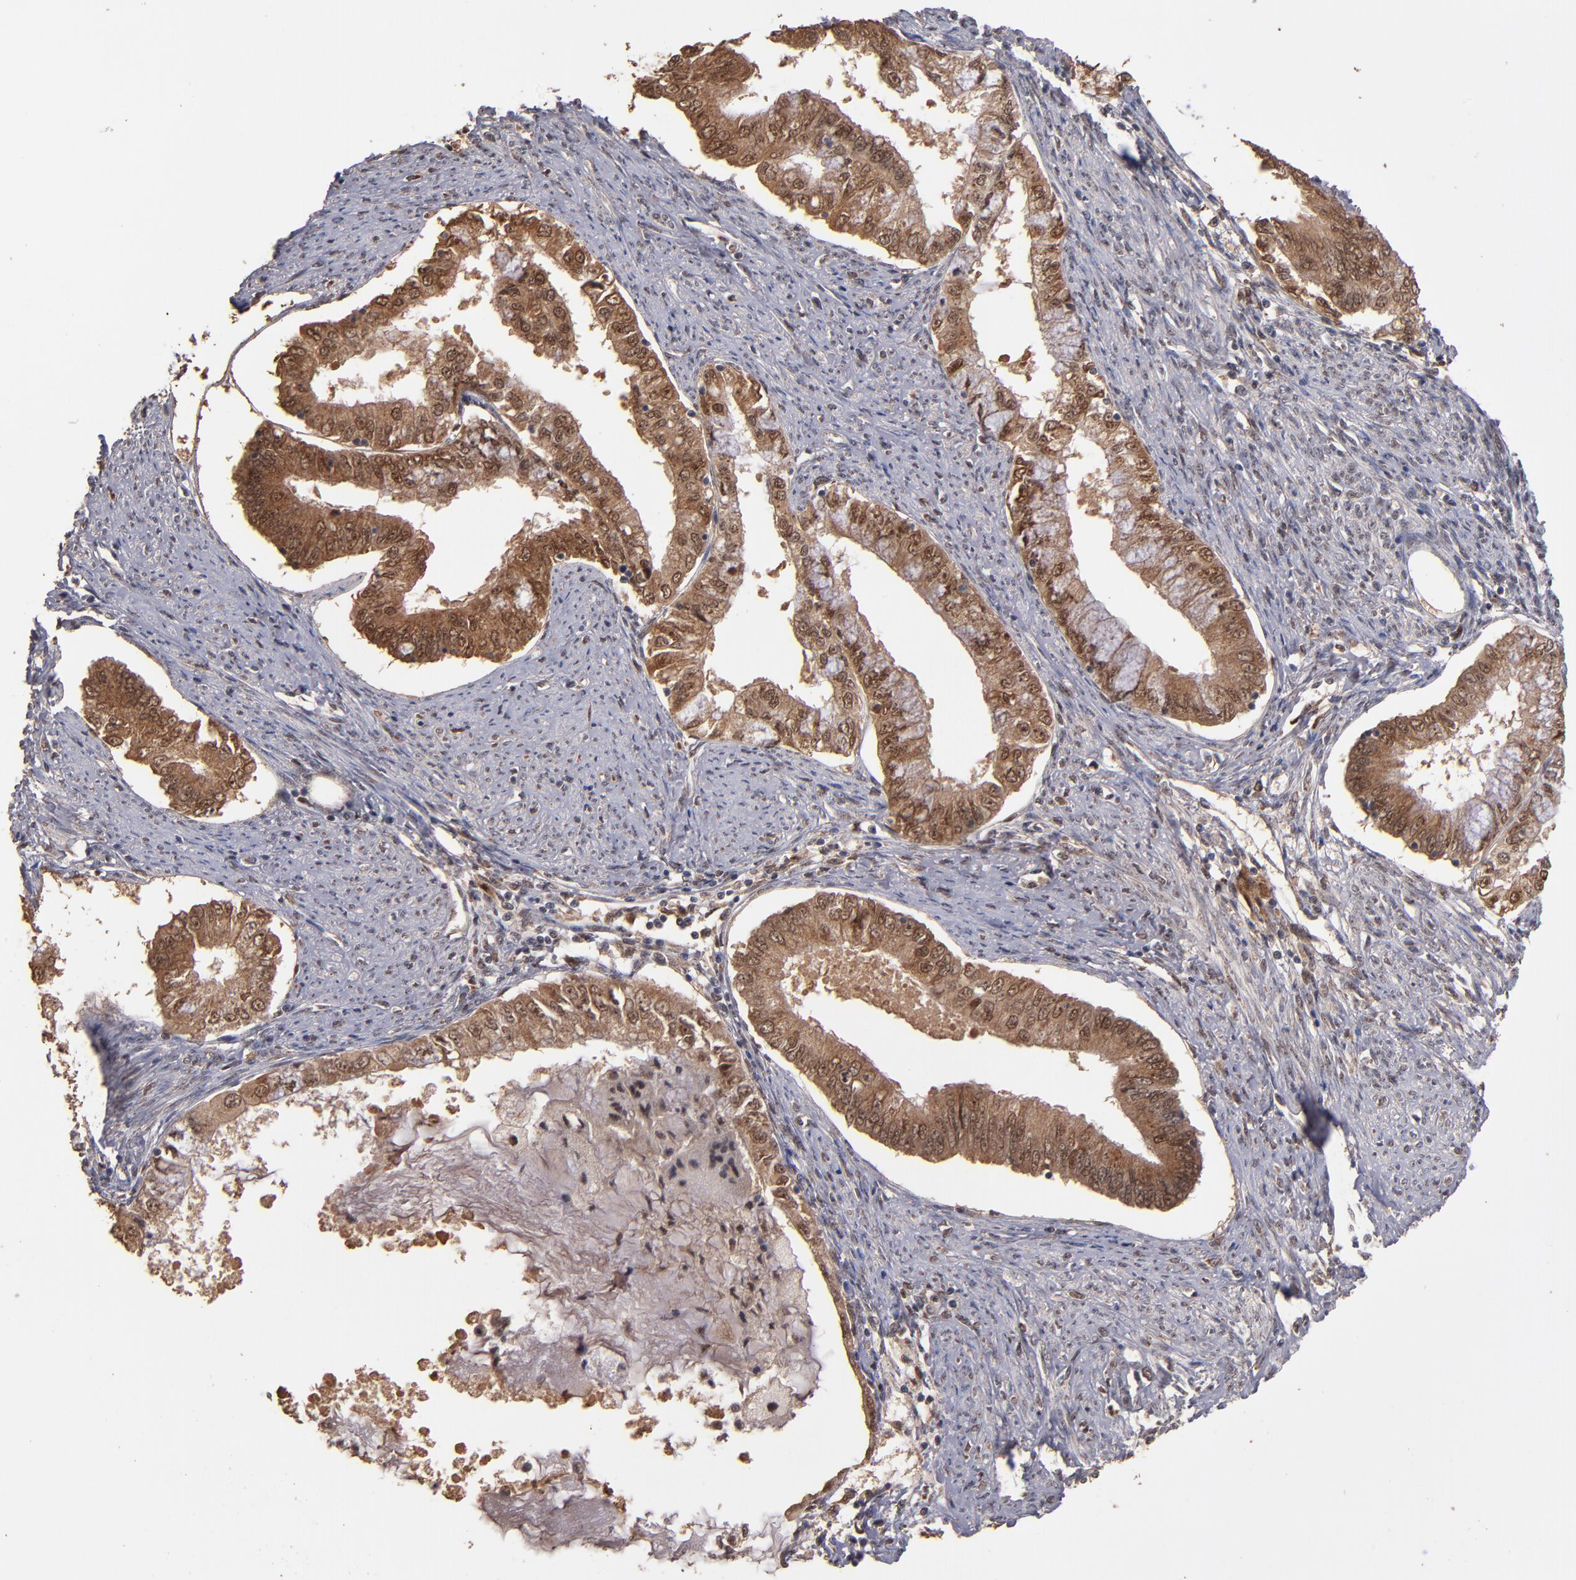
{"staining": {"intensity": "moderate", "quantity": ">75%", "location": "cytoplasmic/membranous,nuclear"}, "tissue": "endometrial cancer", "cell_type": "Tumor cells", "image_type": "cancer", "snomed": [{"axis": "morphology", "description": "Adenocarcinoma, NOS"}, {"axis": "topography", "description": "Endometrium"}], "caption": "Protein staining of adenocarcinoma (endometrial) tissue demonstrates moderate cytoplasmic/membranous and nuclear positivity in about >75% of tumor cells. The protein of interest is stained brown, and the nuclei are stained in blue (DAB (3,3'-diaminobenzidine) IHC with brightfield microscopy, high magnification).", "gene": "EAPP", "patient": {"sex": "female", "age": 76}}